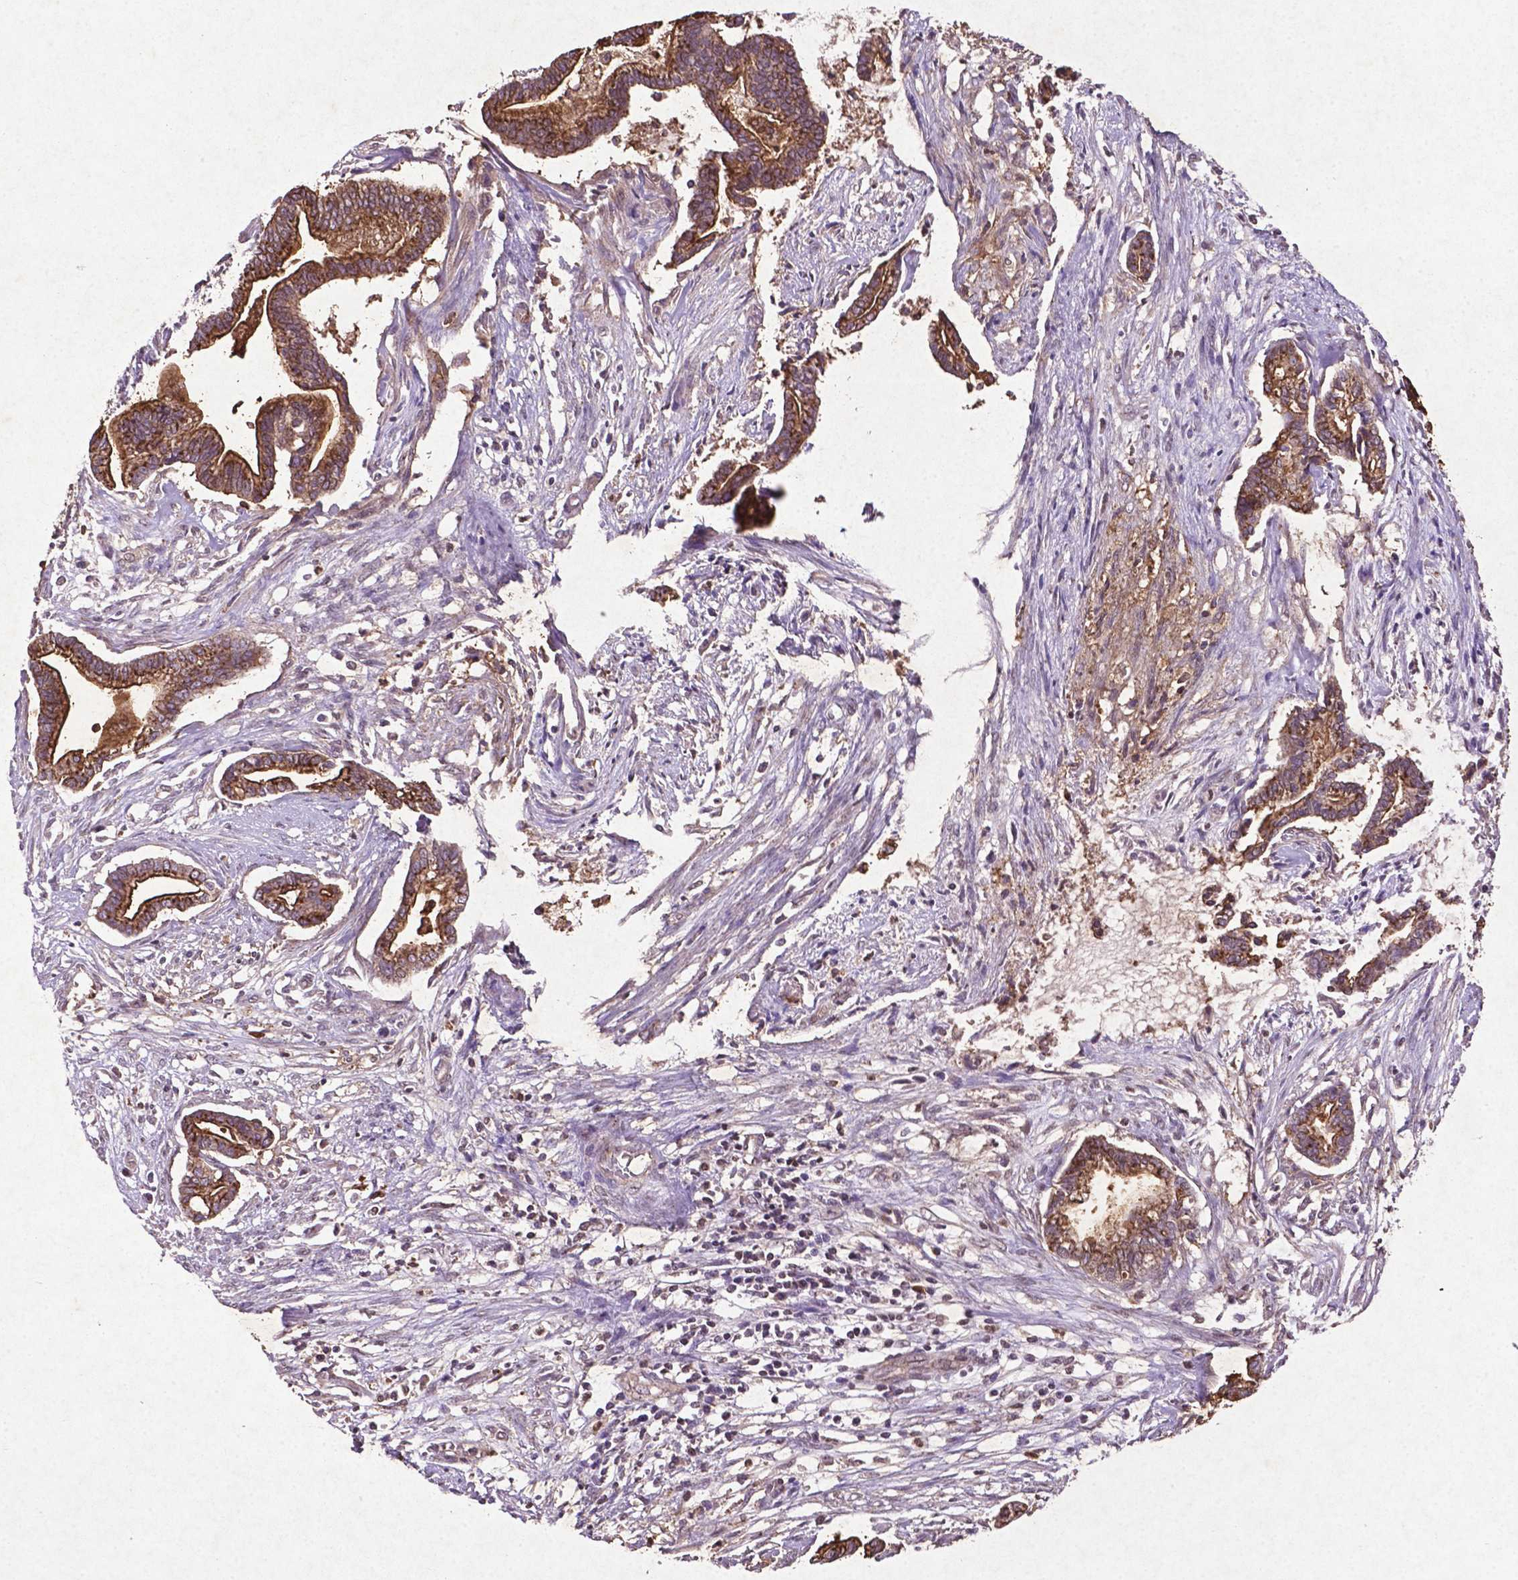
{"staining": {"intensity": "moderate", "quantity": ">75%", "location": "cytoplasmic/membranous,nuclear"}, "tissue": "cervical cancer", "cell_type": "Tumor cells", "image_type": "cancer", "snomed": [{"axis": "morphology", "description": "Adenocarcinoma, NOS"}, {"axis": "topography", "description": "Cervix"}], "caption": "Tumor cells demonstrate medium levels of moderate cytoplasmic/membranous and nuclear positivity in approximately >75% of cells in cervical cancer (adenocarcinoma).", "gene": "MTOR", "patient": {"sex": "female", "age": 62}}